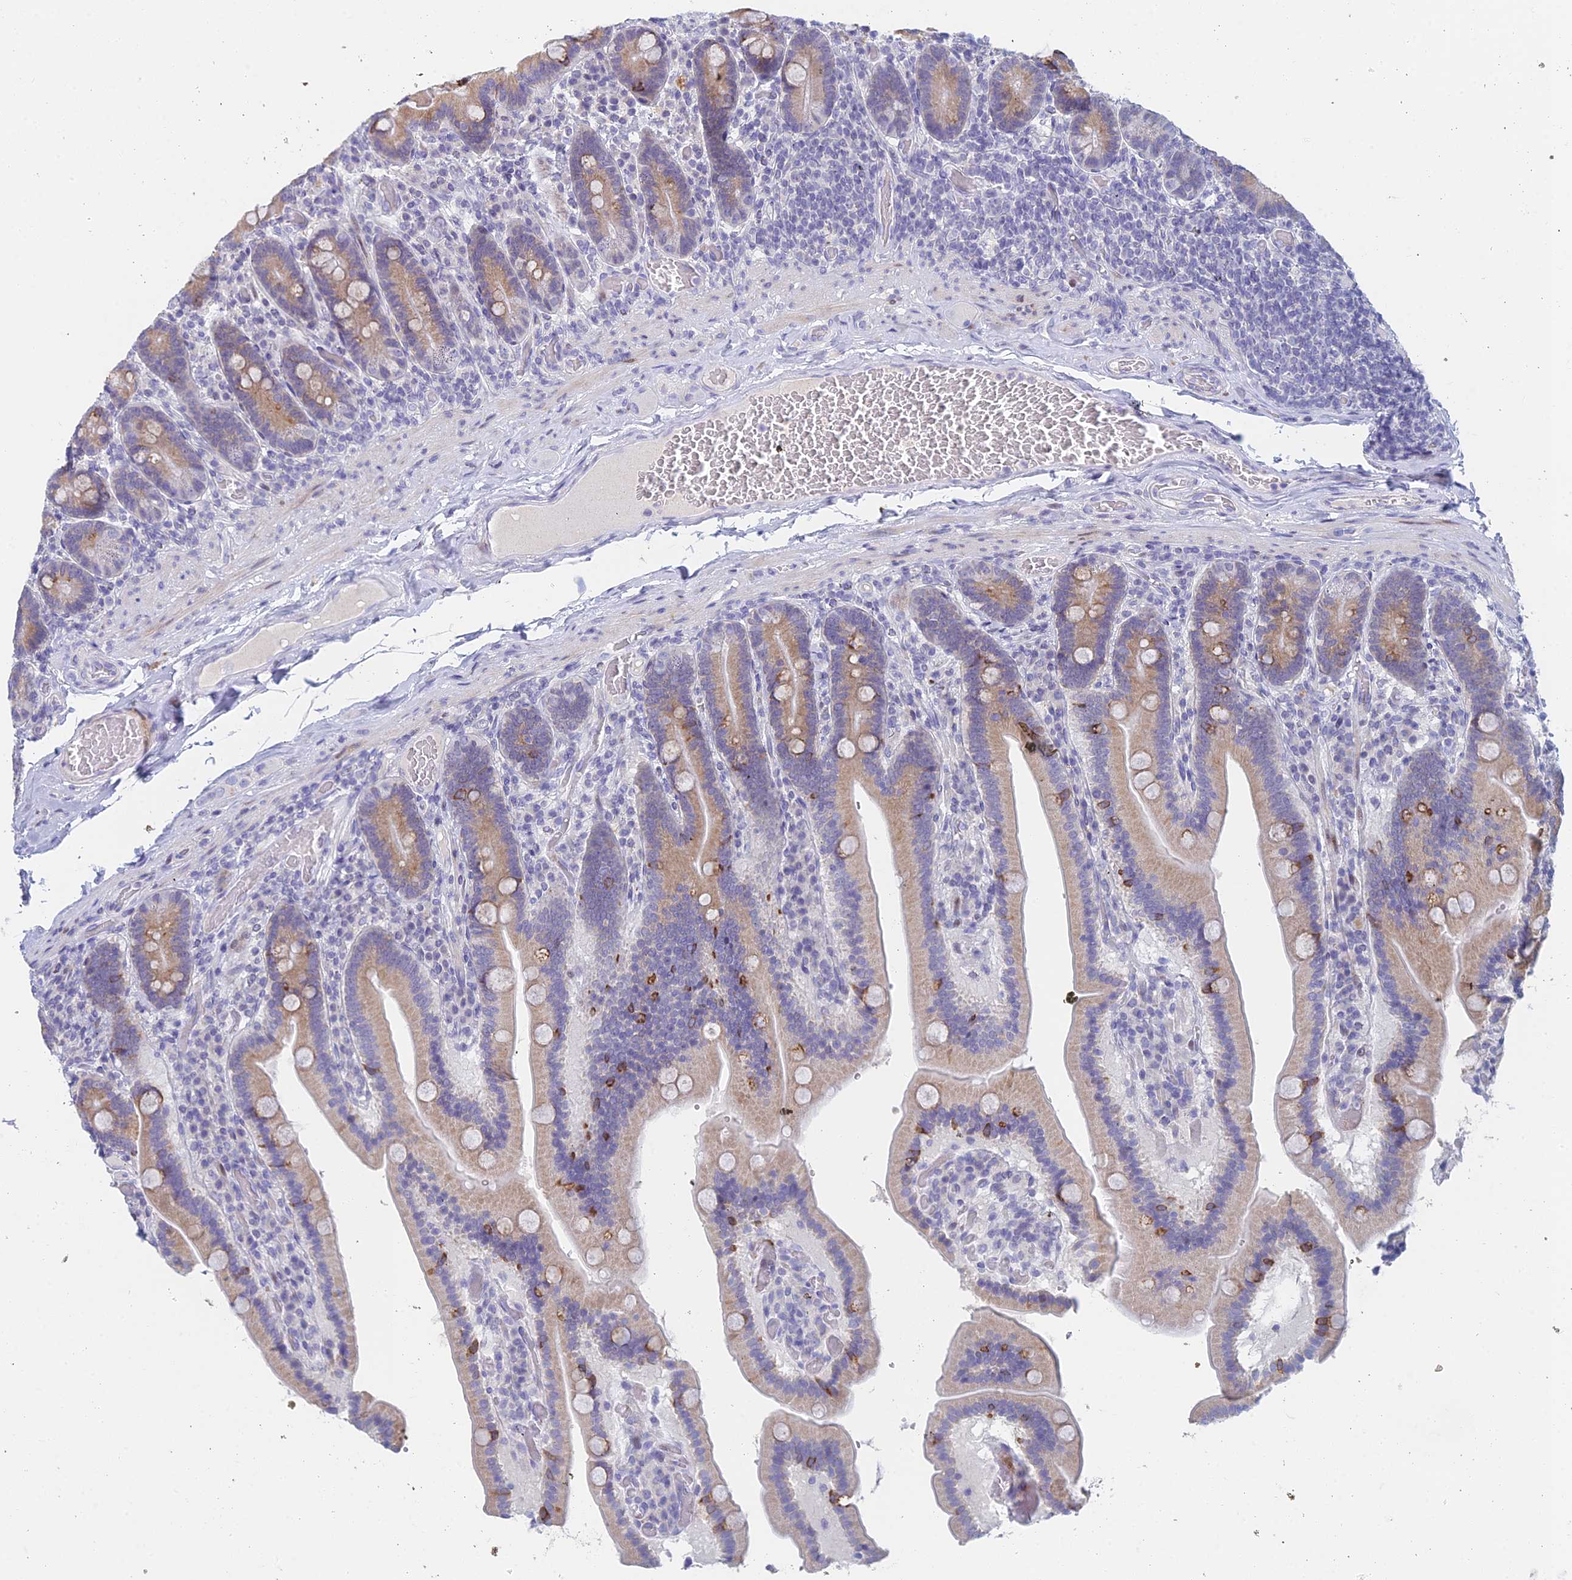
{"staining": {"intensity": "moderate", "quantity": "25%-75%", "location": "cytoplasmic/membranous"}, "tissue": "duodenum", "cell_type": "Glandular cells", "image_type": "normal", "snomed": [{"axis": "morphology", "description": "Normal tissue, NOS"}, {"axis": "topography", "description": "Duodenum"}], "caption": "Immunohistochemistry (IHC) staining of unremarkable duodenum, which shows medium levels of moderate cytoplasmic/membranous positivity in about 25%-75% of glandular cells indicating moderate cytoplasmic/membranous protein expression. The staining was performed using DAB (3,3'-diaminobenzidine) (brown) for protein detection and nuclei were counterstained in hematoxylin (blue).", "gene": "REXO5", "patient": {"sex": "female", "age": 62}}